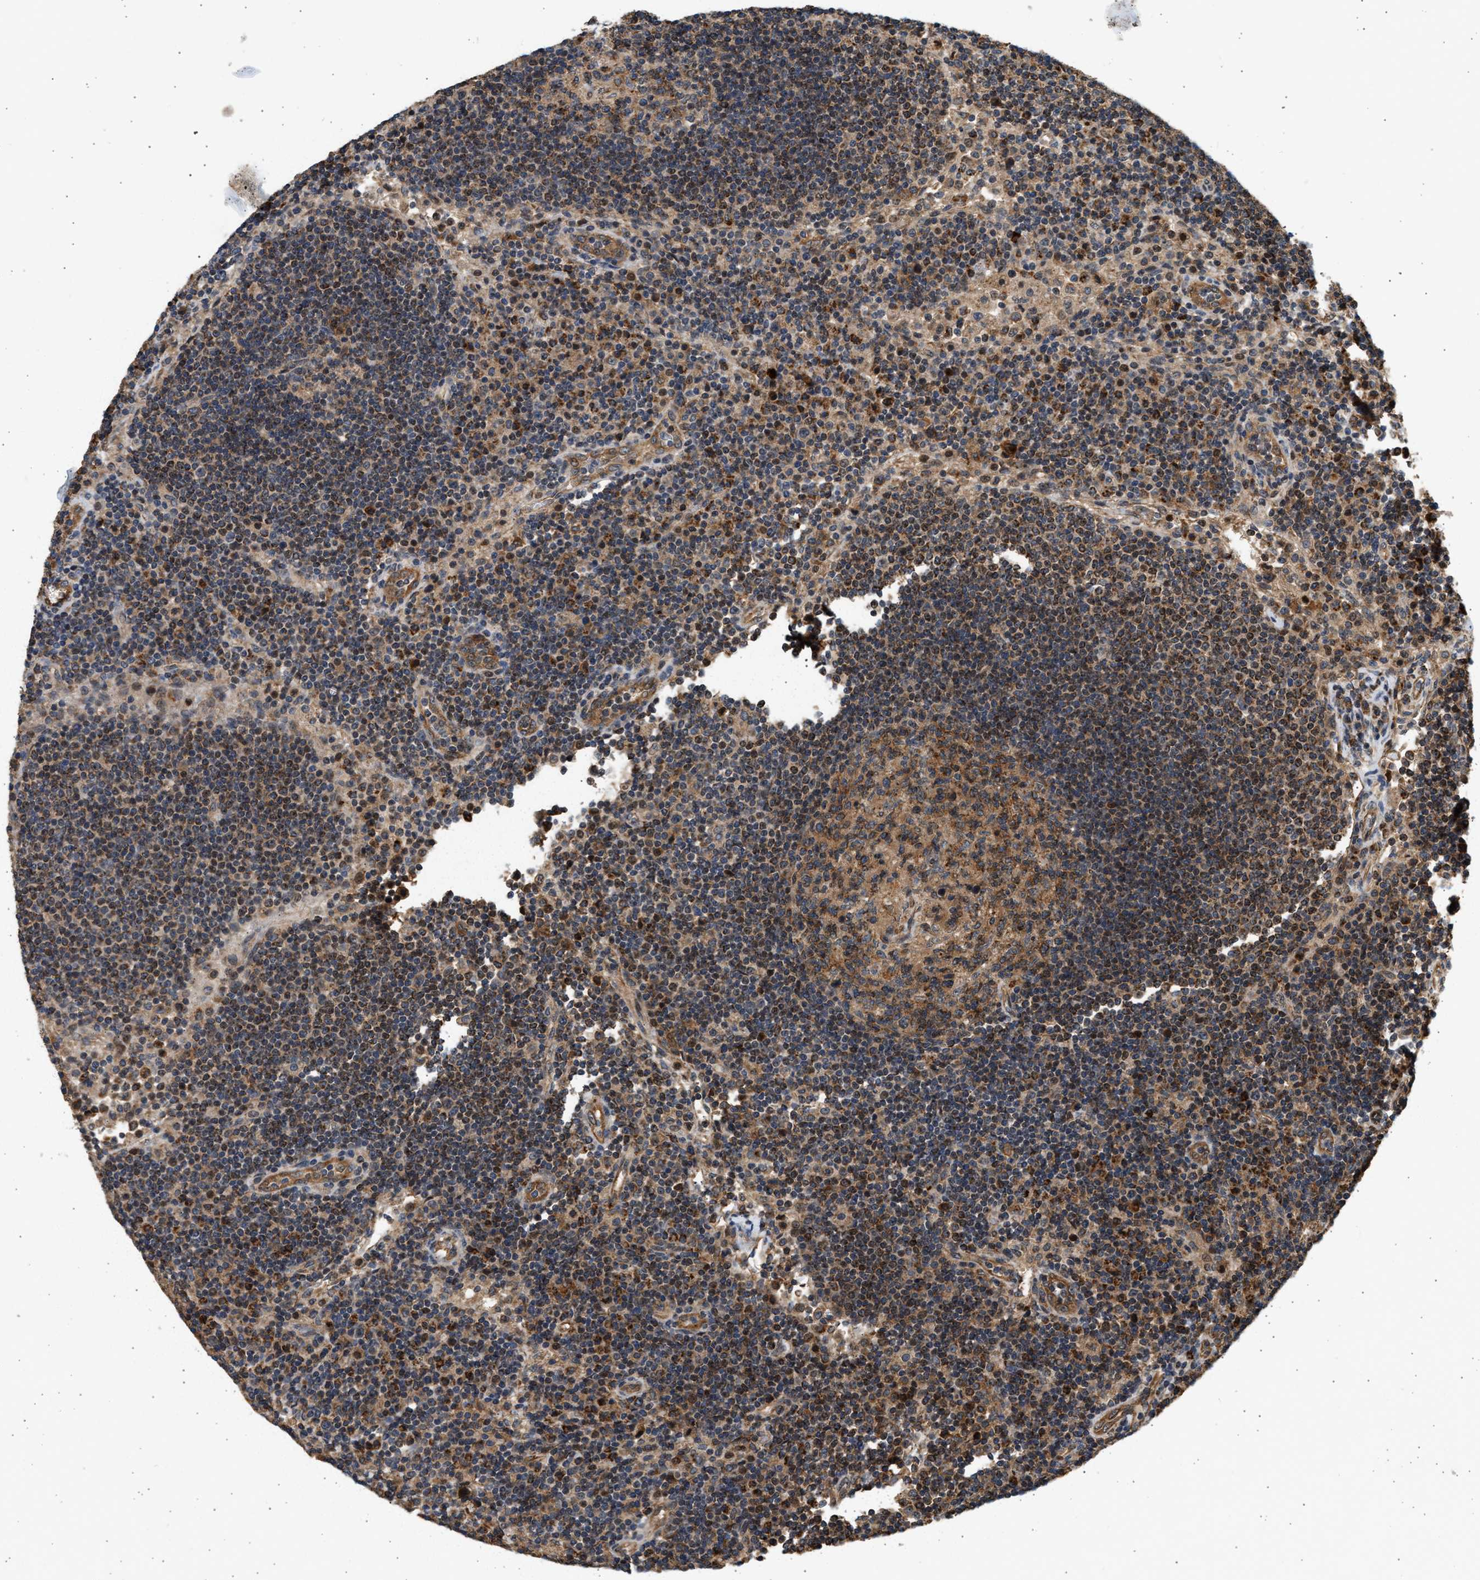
{"staining": {"intensity": "moderate", "quantity": ">75%", "location": "cytoplasmic/membranous"}, "tissue": "lymph node", "cell_type": "Germinal center cells", "image_type": "normal", "snomed": [{"axis": "morphology", "description": "Normal tissue, NOS"}, {"axis": "topography", "description": "Lymph node"}], "caption": "Normal lymph node exhibits moderate cytoplasmic/membranous positivity in approximately >75% of germinal center cells, visualized by immunohistochemistry.", "gene": "DUSP14", "patient": {"sex": "female", "age": 53}}